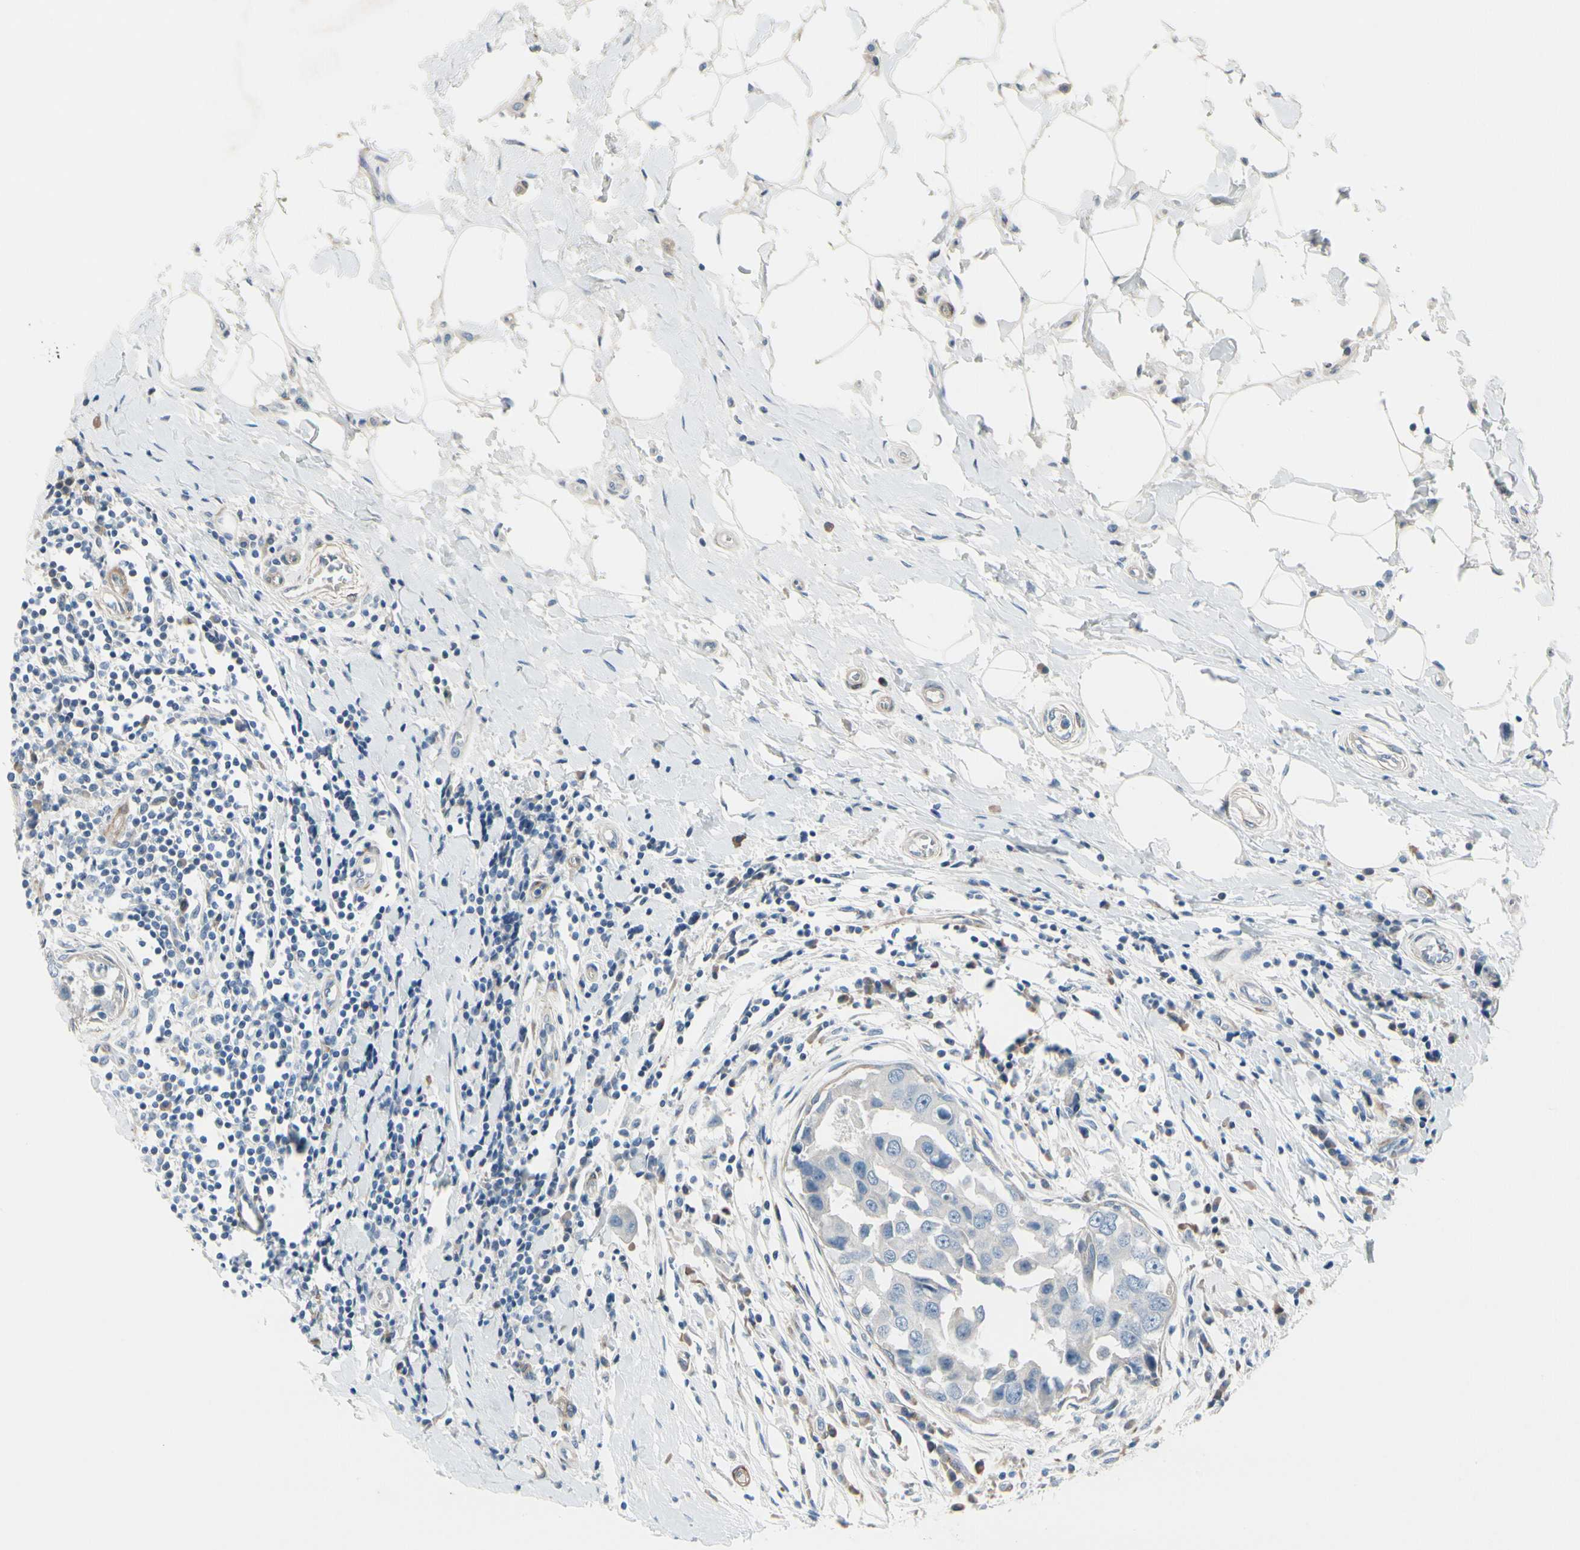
{"staining": {"intensity": "negative", "quantity": "none", "location": "none"}, "tissue": "breast cancer", "cell_type": "Tumor cells", "image_type": "cancer", "snomed": [{"axis": "morphology", "description": "Duct carcinoma"}, {"axis": "topography", "description": "Breast"}], "caption": "DAB (3,3'-diaminobenzidine) immunohistochemical staining of breast cancer exhibits no significant expression in tumor cells.", "gene": "MAP2", "patient": {"sex": "female", "age": 27}}